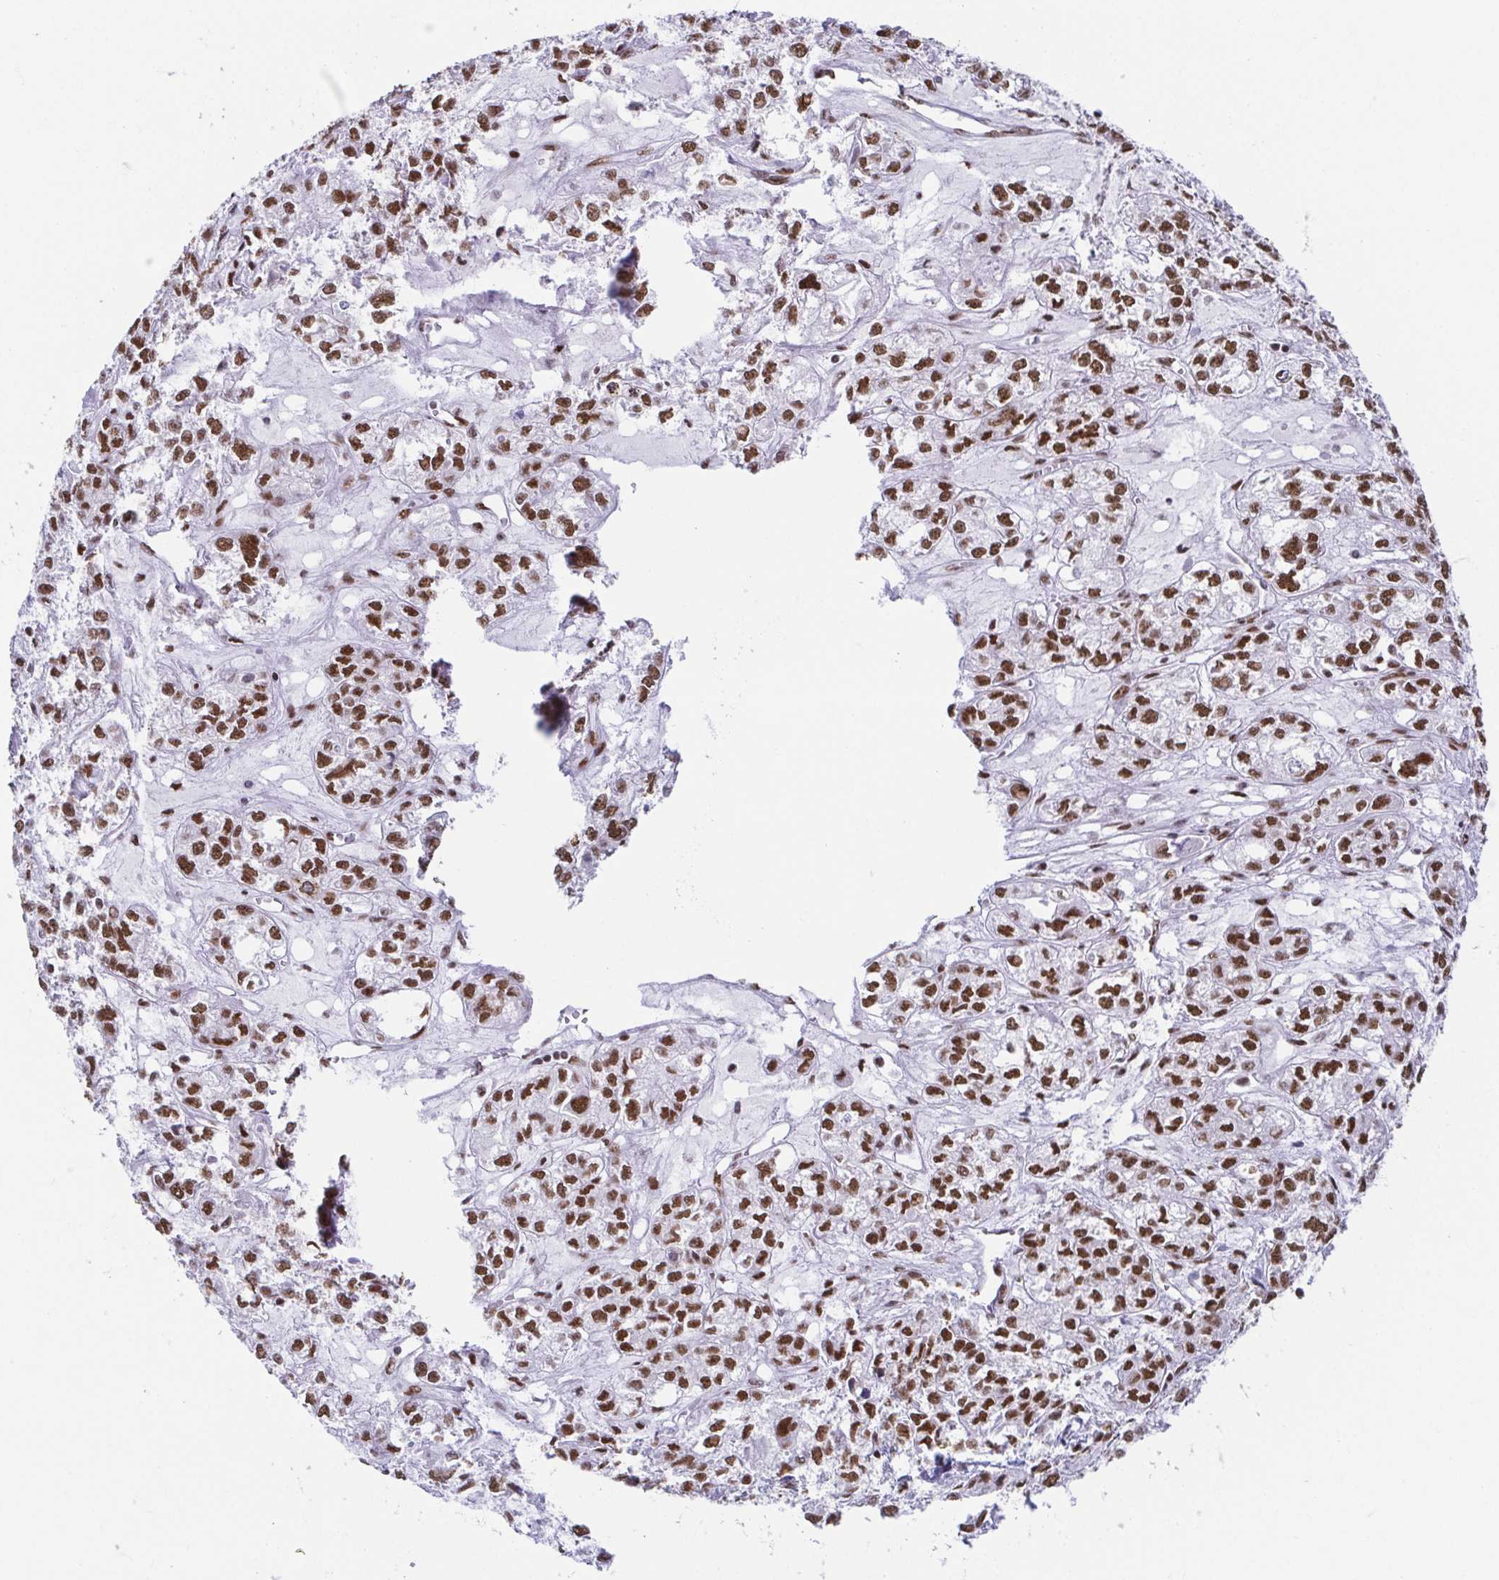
{"staining": {"intensity": "moderate", "quantity": ">75%", "location": "nuclear"}, "tissue": "ovarian cancer", "cell_type": "Tumor cells", "image_type": "cancer", "snomed": [{"axis": "morphology", "description": "Carcinoma, endometroid"}, {"axis": "topography", "description": "Ovary"}], "caption": "Endometroid carcinoma (ovarian) stained with DAB (3,3'-diaminobenzidine) IHC exhibits medium levels of moderate nuclear expression in approximately >75% of tumor cells.", "gene": "EWSR1", "patient": {"sex": "female", "age": 64}}